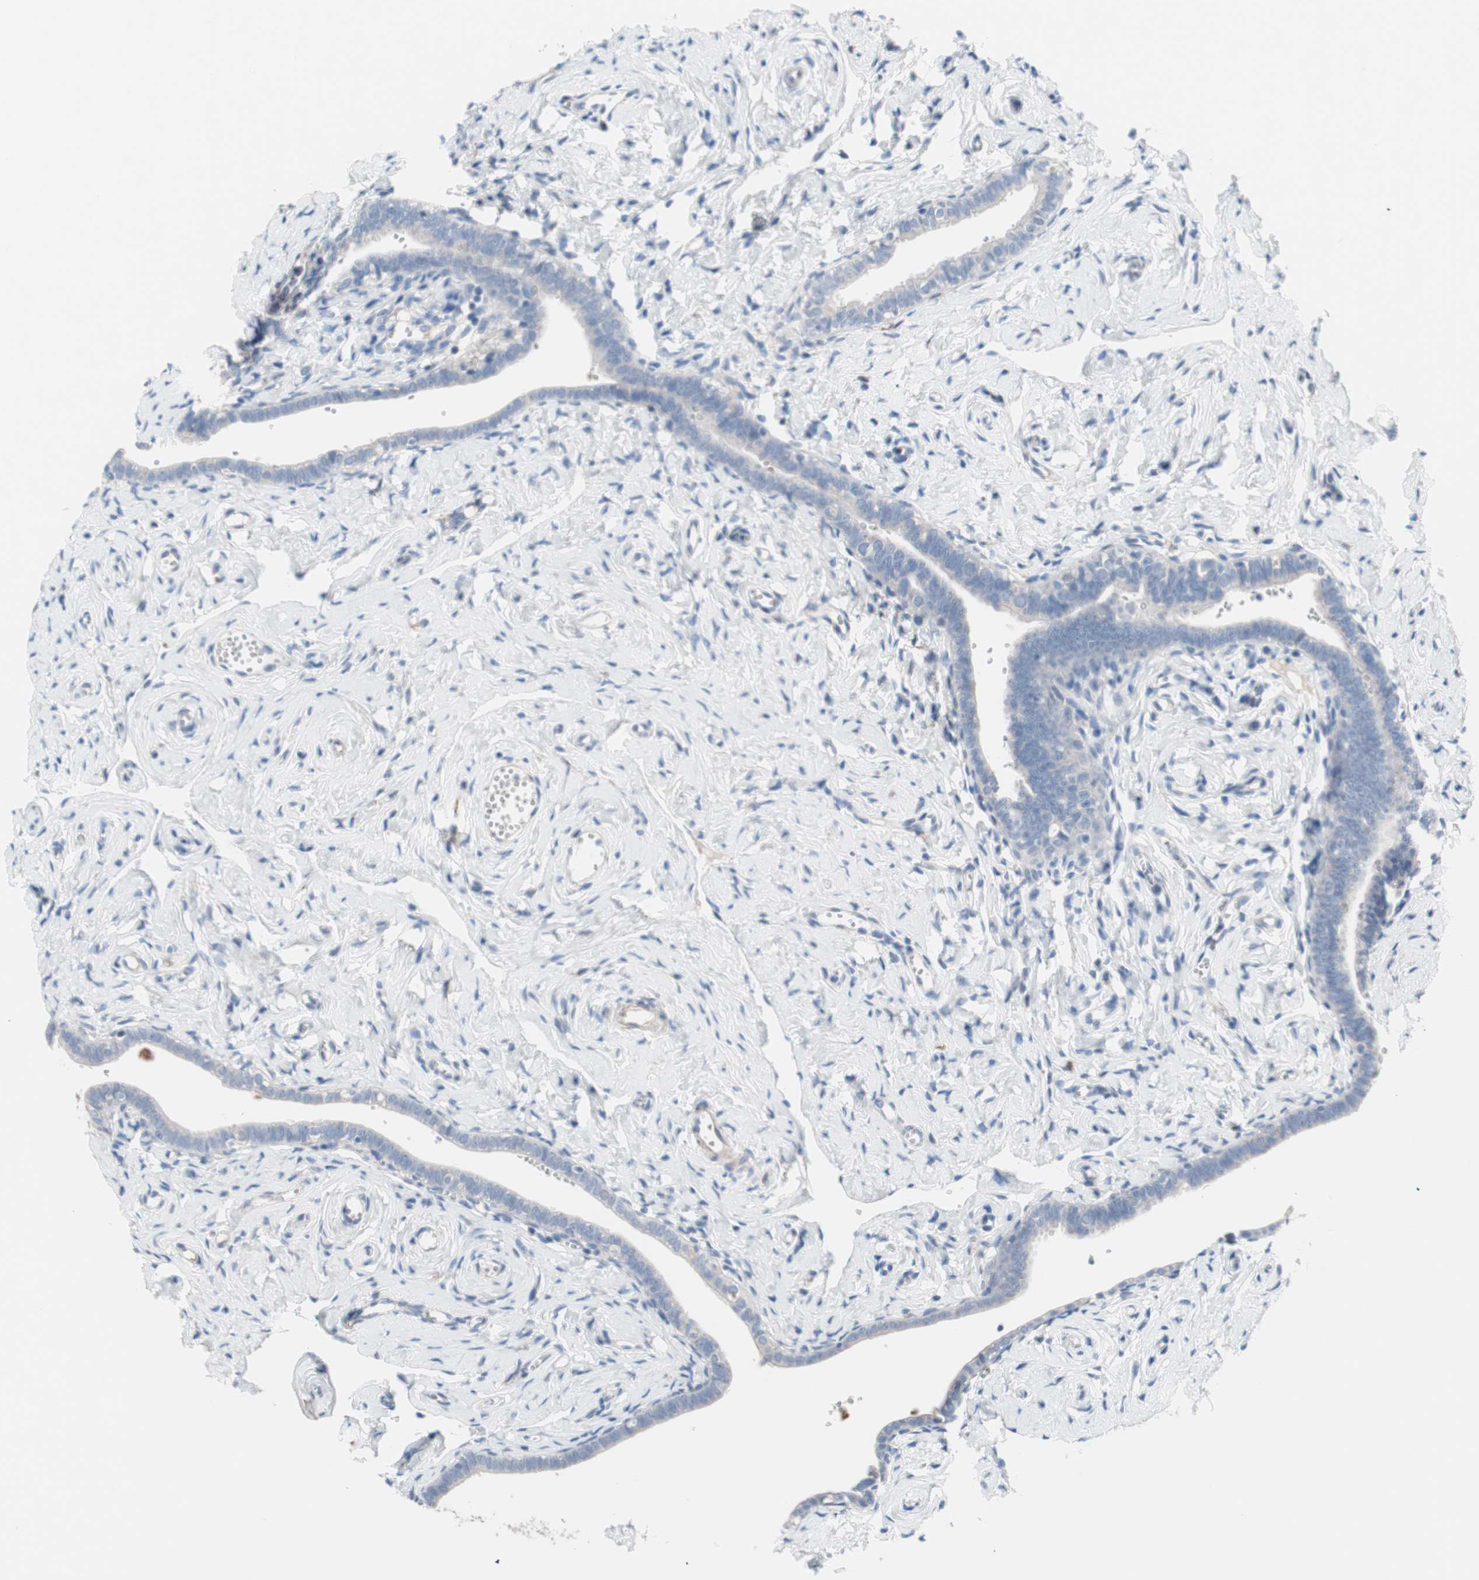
{"staining": {"intensity": "negative", "quantity": "none", "location": "none"}, "tissue": "fallopian tube", "cell_type": "Glandular cells", "image_type": "normal", "snomed": [{"axis": "morphology", "description": "Normal tissue, NOS"}, {"axis": "topography", "description": "Fallopian tube"}], "caption": "Protein analysis of benign fallopian tube reveals no significant expression in glandular cells.", "gene": "ULBP1", "patient": {"sex": "female", "age": 71}}